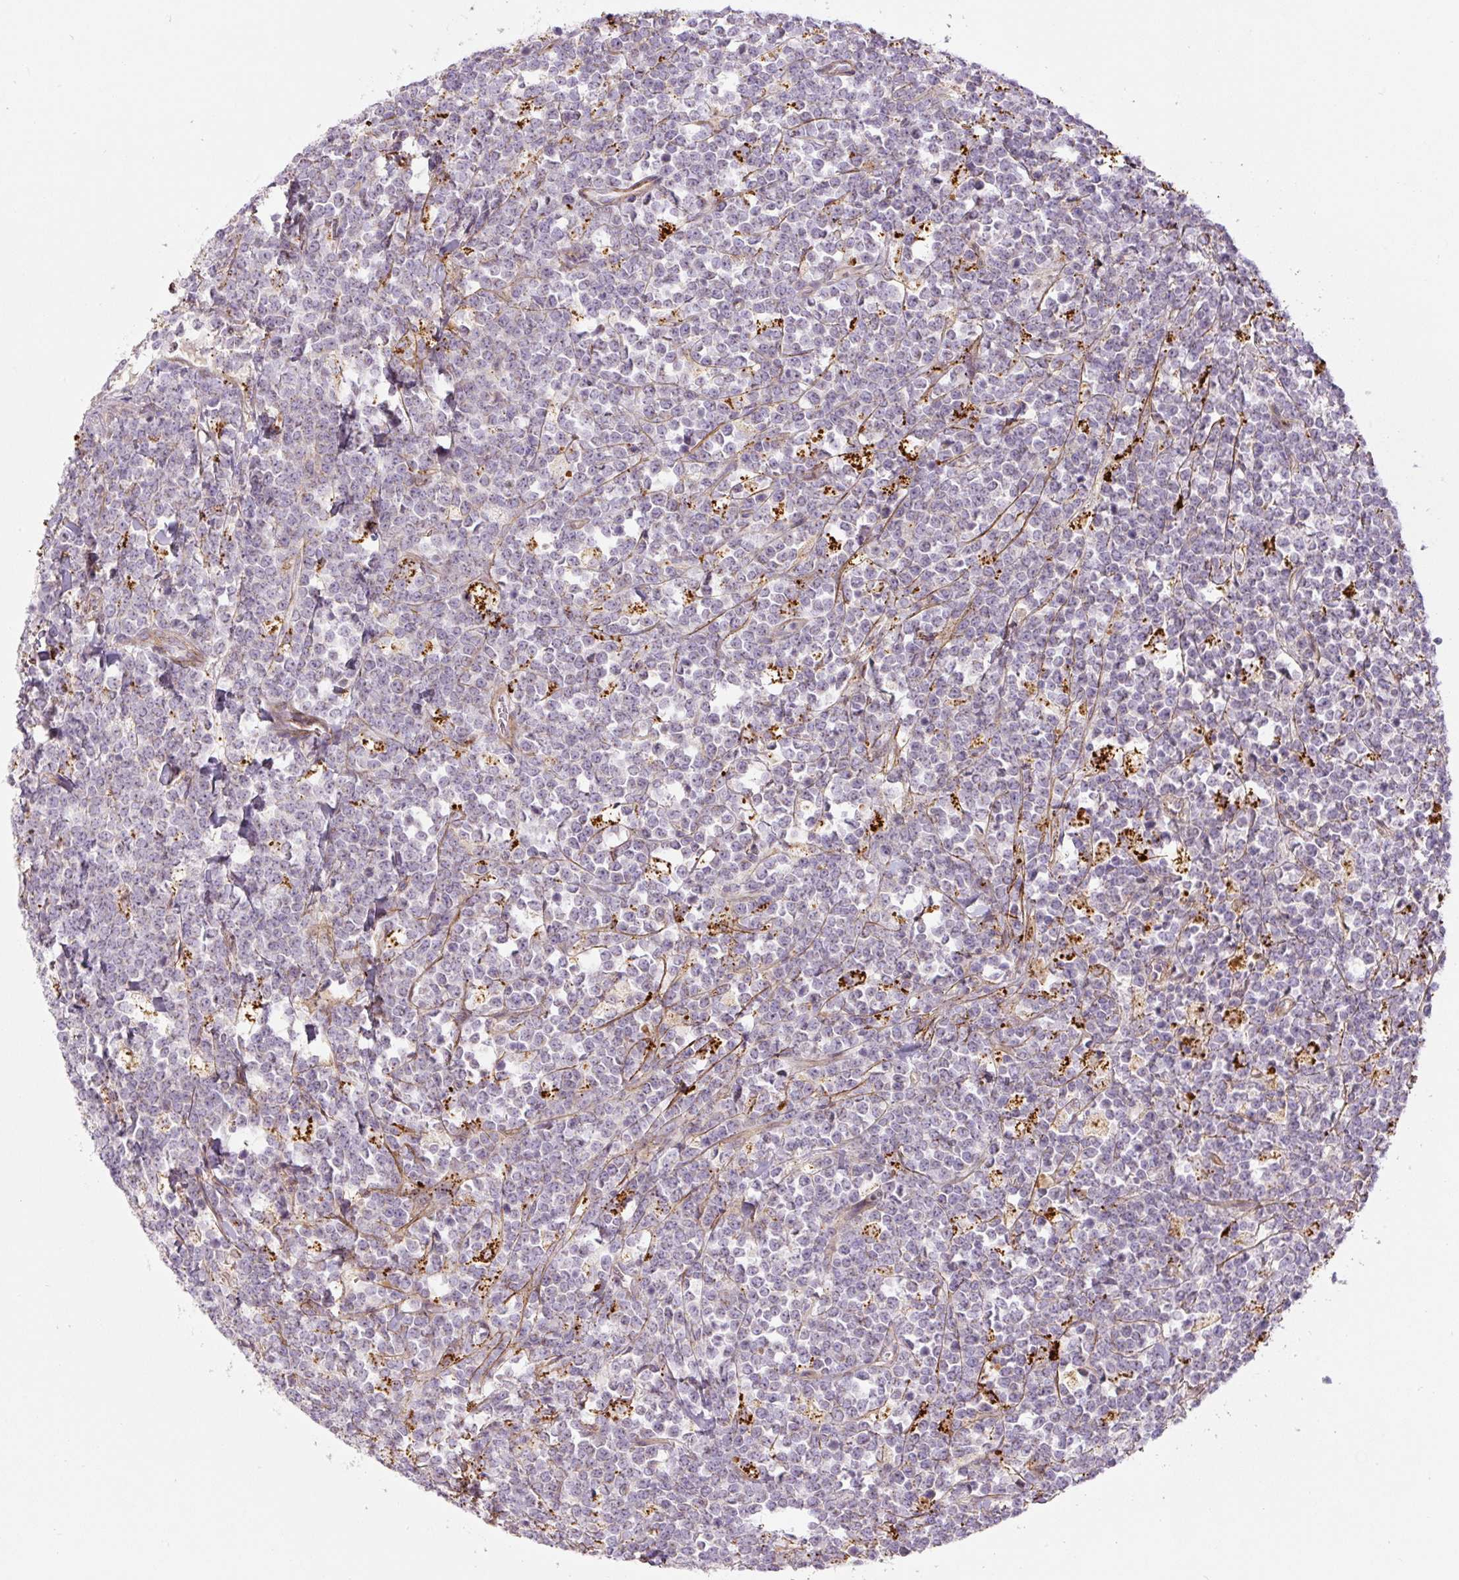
{"staining": {"intensity": "negative", "quantity": "none", "location": "none"}, "tissue": "lymphoma", "cell_type": "Tumor cells", "image_type": "cancer", "snomed": [{"axis": "morphology", "description": "Malignant lymphoma, non-Hodgkin's type, High grade"}, {"axis": "topography", "description": "Small intestine"}, {"axis": "topography", "description": "Colon"}], "caption": "IHC of human malignant lymphoma, non-Hodgkin's type (high-grade) reveals no positivity in tumor cells.", "gene": "CCNI2", "patient": {"sex": "male", "age": 8}}